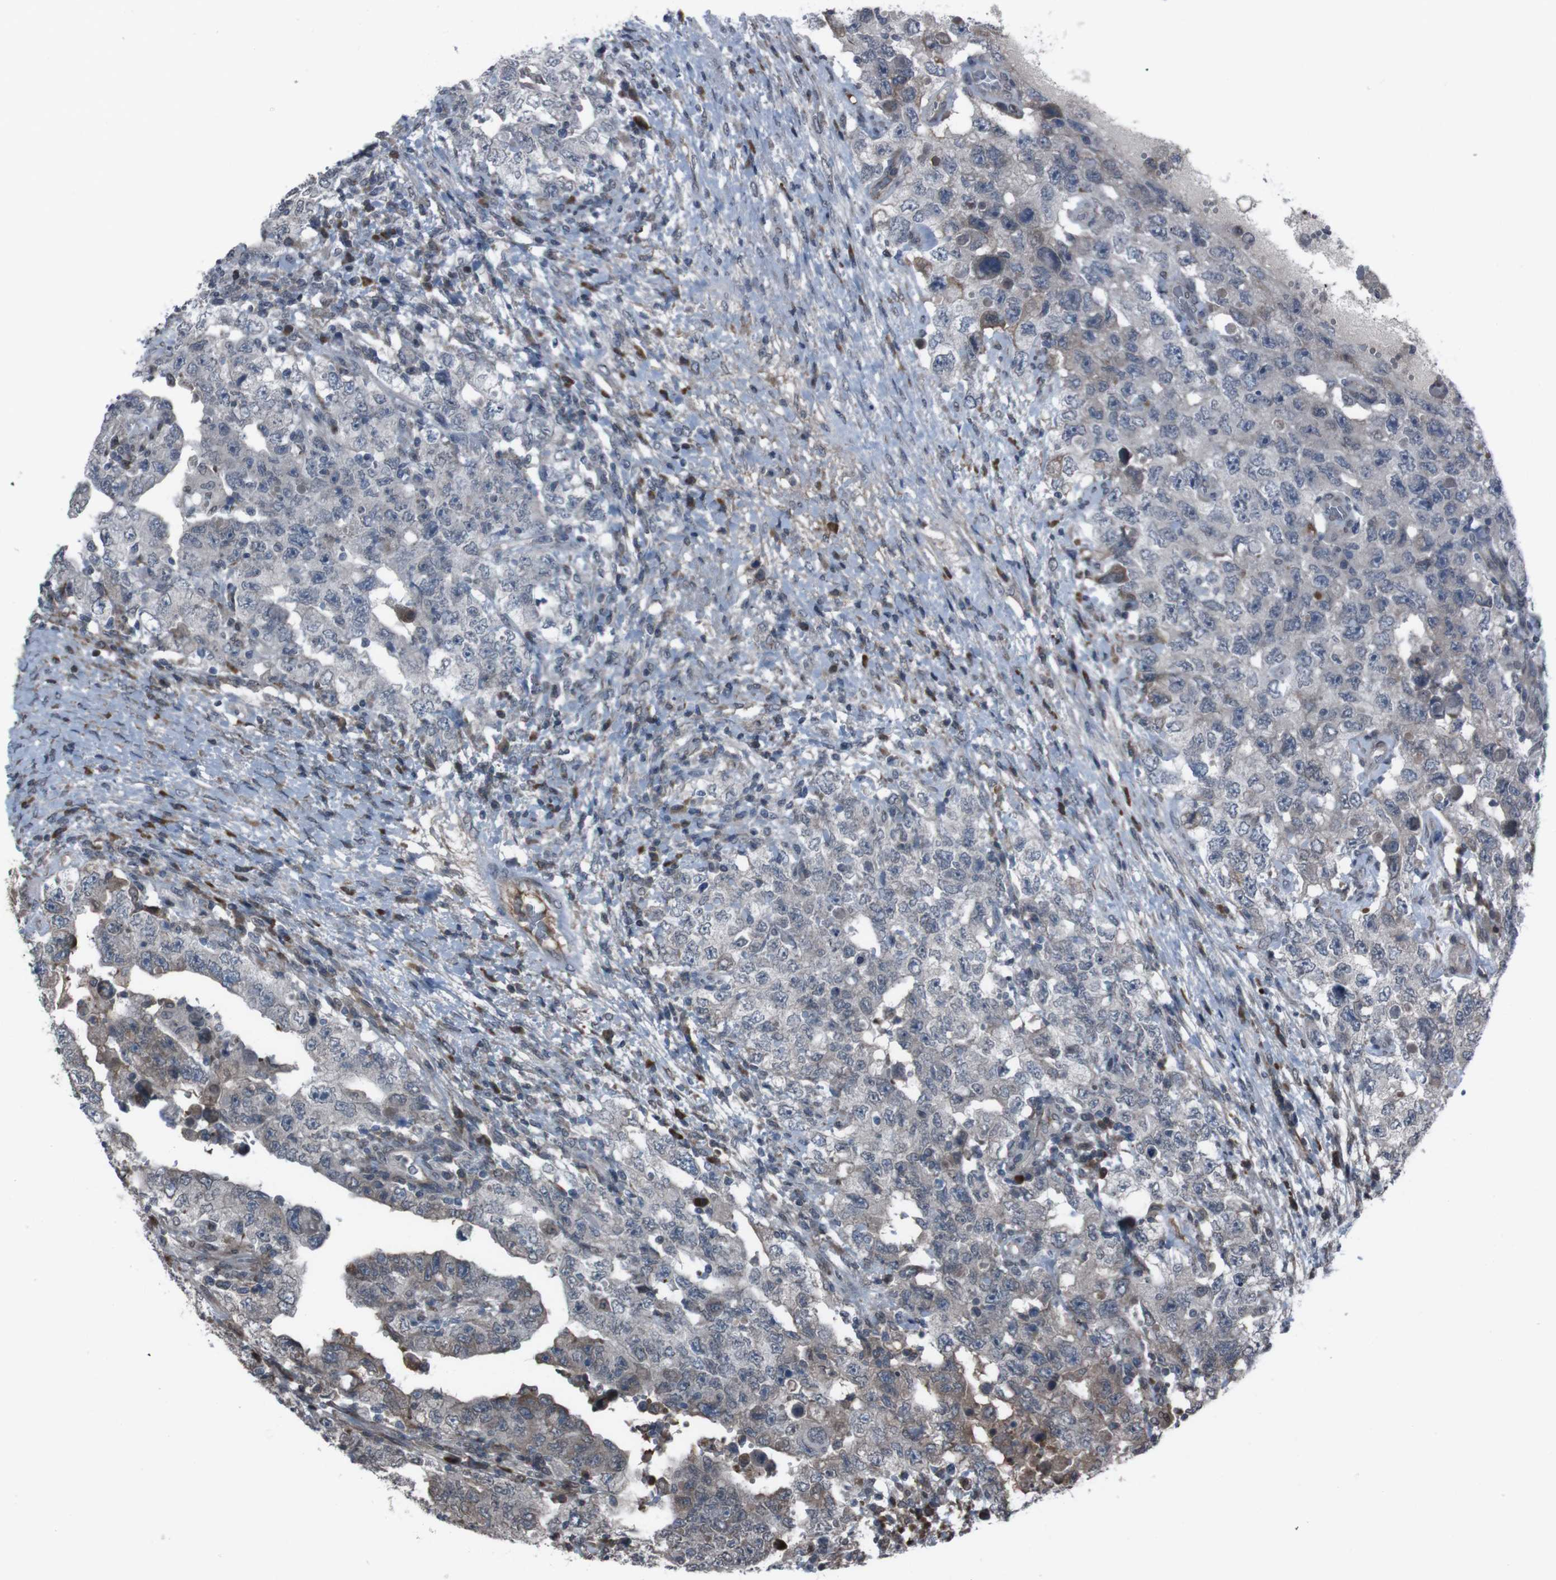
{"staining": {"intensity": "weak", "quantity": "<25%", "location": "cytoplasmic/membranous"}, "tissue": "testis cancer", "cell_type": "Tumor cells", "image_type": "cancer", "snomed": [{"axis": "morphology", "description": "Carcinoma, Embryonal, NOS"}, {"axis": "topography", "description": "Testis"}], "caption": "This micrograph is of embryonal carcinoma (testis) stained with immunohistochemistry to label a protein in brown with the nuclei are counter-stained blue. There is no expression in tumor cells.", "gene": "SS18L1", "patient": {"sex": "male", "age": 26}}